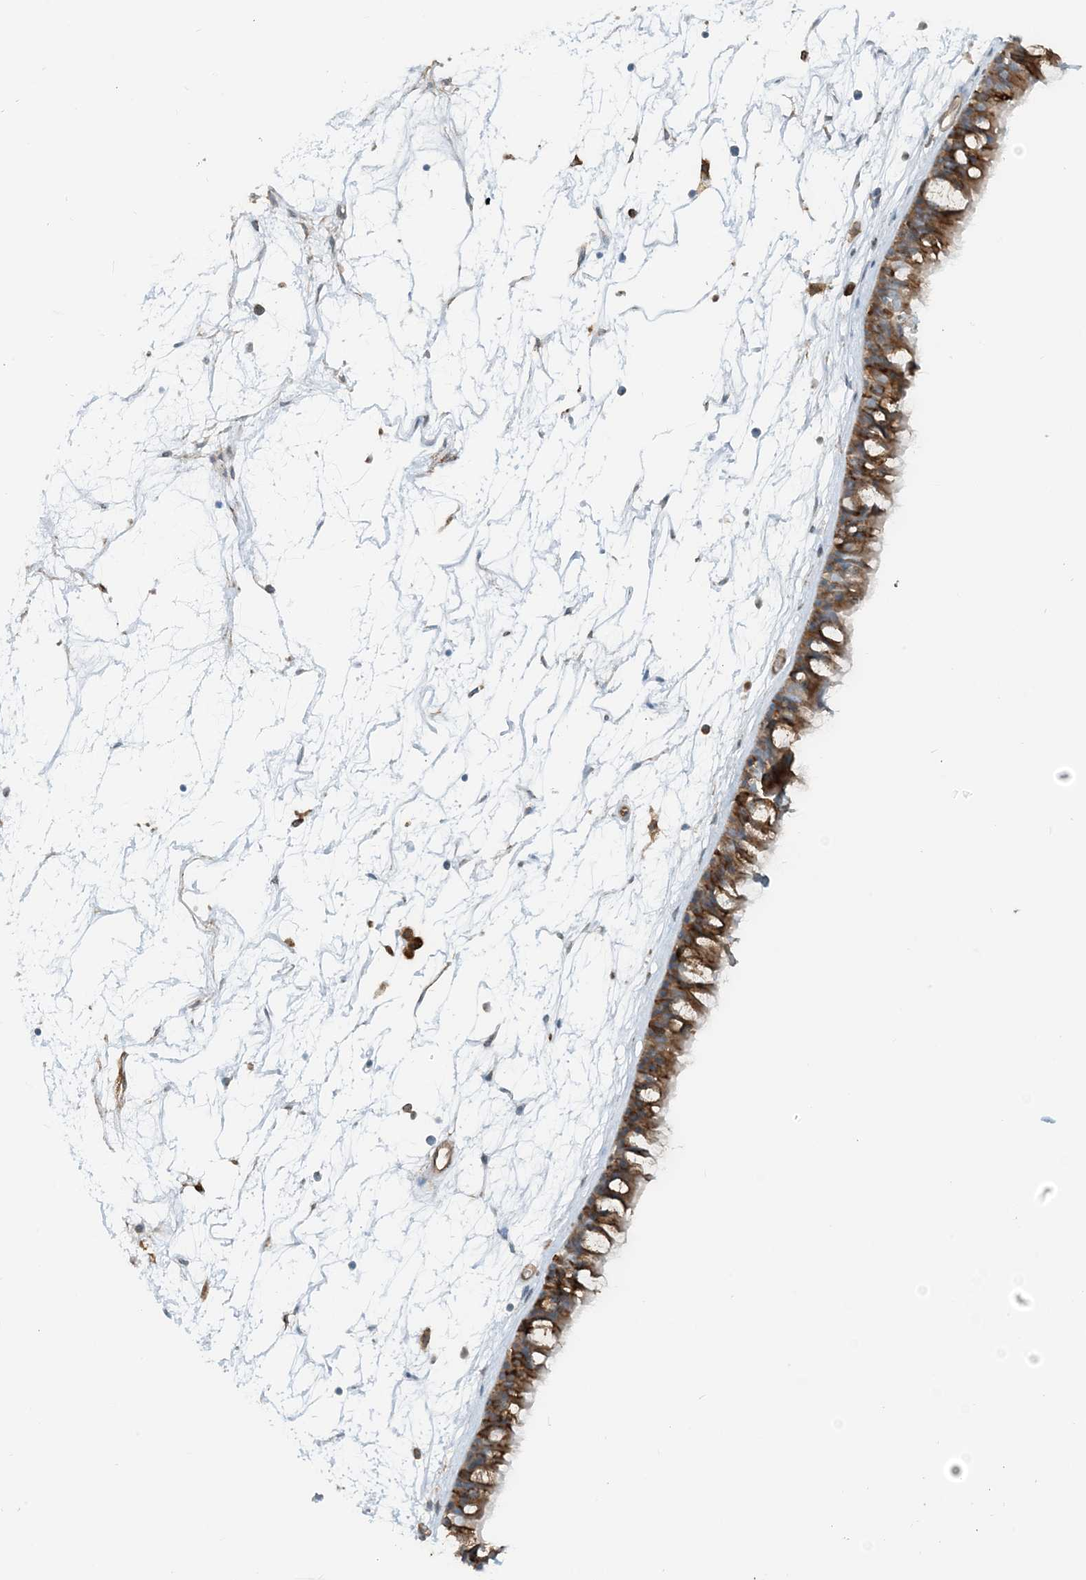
{"staining": {"intensity": "moderate", "quantity": ">75%", "location": "cytoplasmic/membranous"}, "tissue": "nasopharynx", "cell_type": "Respiratory epithelial cells", "image_type": "normal", "snomed": [{"axis": "morphology", "description": "Normal tissue, NOS"}, {"axis": "topography", "description": "Nasopharynx"}], "caption": "A micrograph of human nasopharynx stained for a protein demonstrates moderate cytoplasmic/membranous brown staining in respiratory epithelial cells. (brown staining indicates protein expression, while blue staining denotes nuclei).", "gene": "CERKL", "patient": {"sex": "male", "age": 64}}